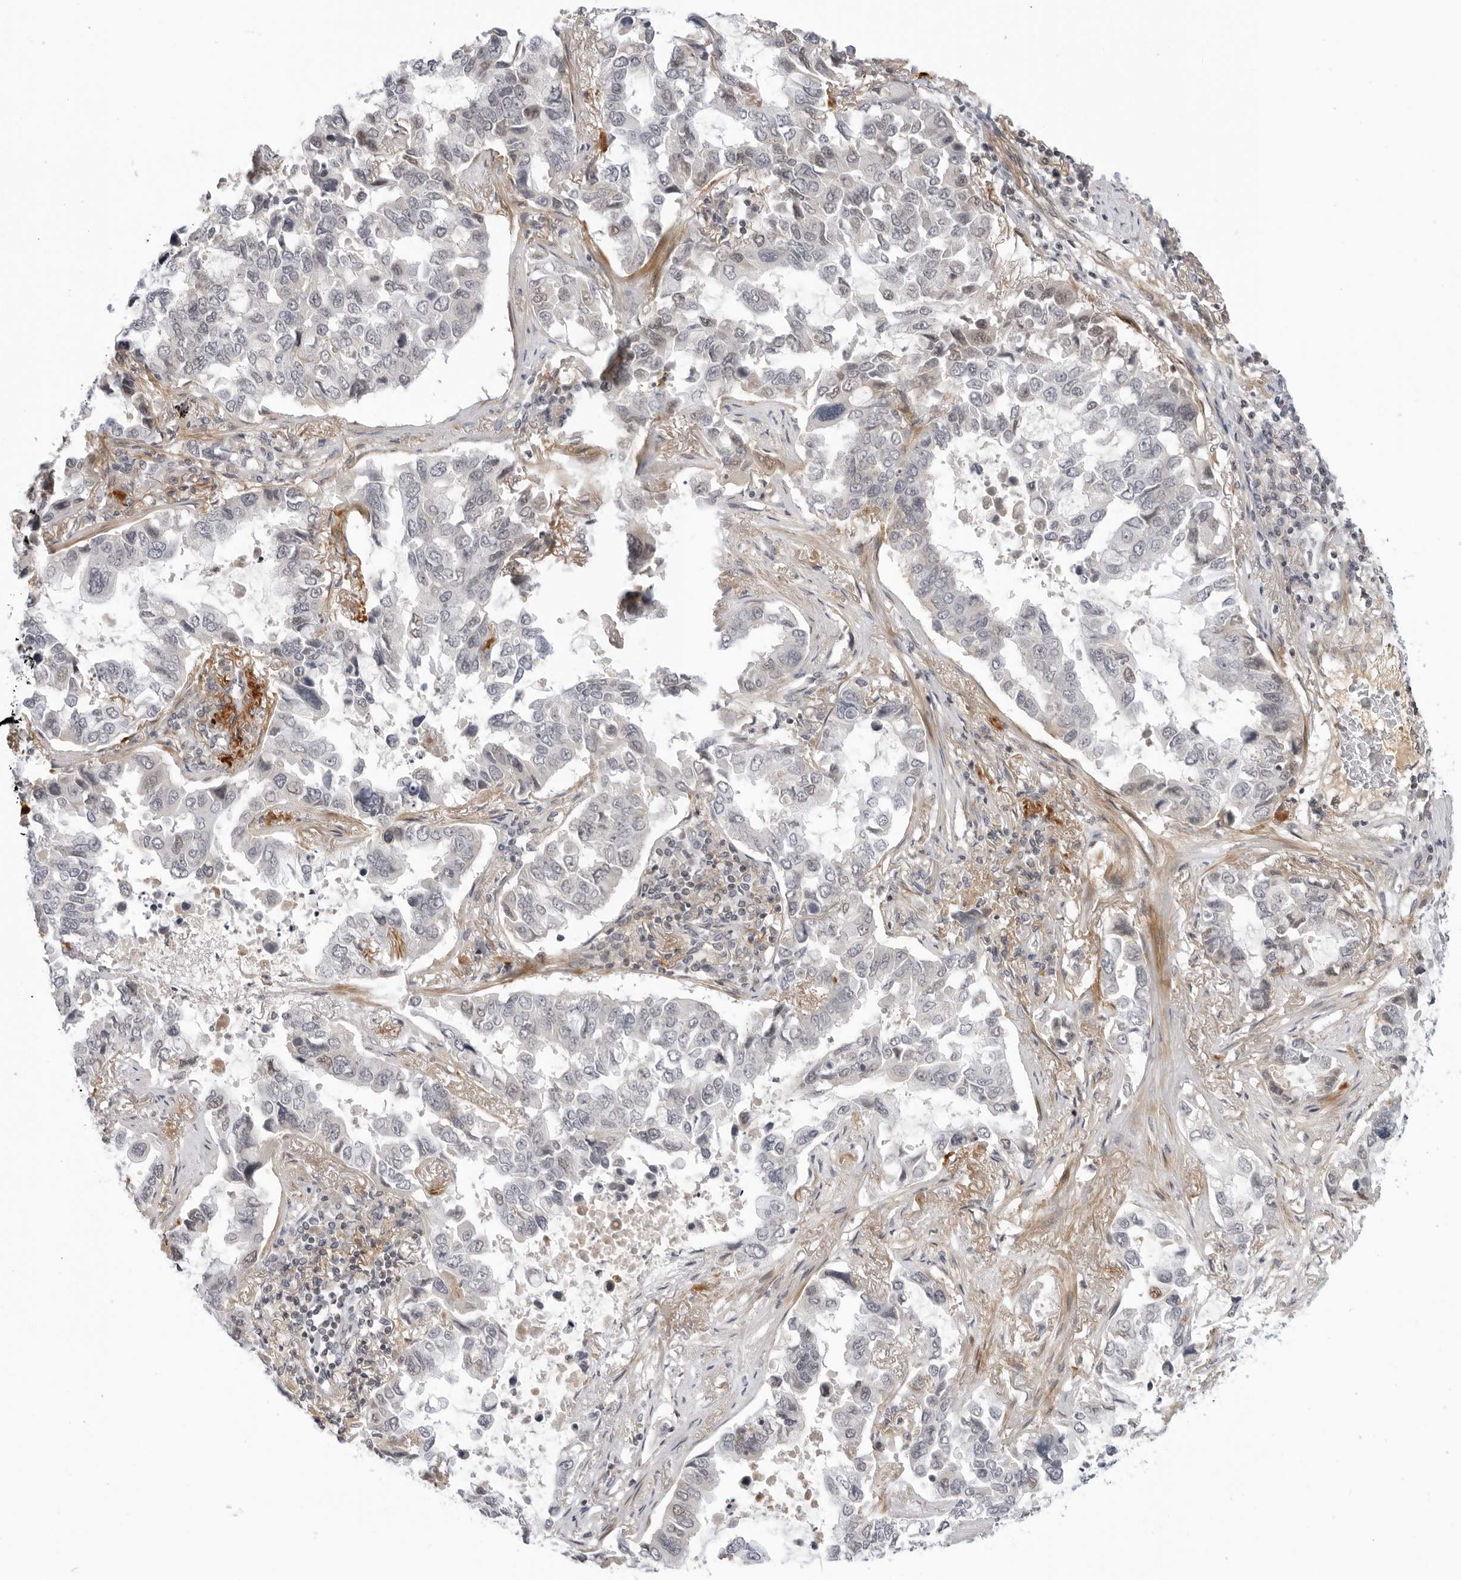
{"staining": {"intensity": "negative", "quantity": "none", "location": "none"}, "tissue": "lung cancer", "cell_type": "Tumor cells", "image_type": "cancer", "snomed": [{"axis": "morphology", "description": "Squamous cell carcinoma, NOS"}, {"axis": "topography", "description": "Lung"}], "caption": "Immunohistochemical staining of human lung cancer shows no significant expression in tumor cells. Brightfield microscopy of IHC stained with DAB (brown) and hematoxylin (blue), captured at high magnification.", "gene": "SUGCT", "patient": {"sex": "male", "age": 66}}